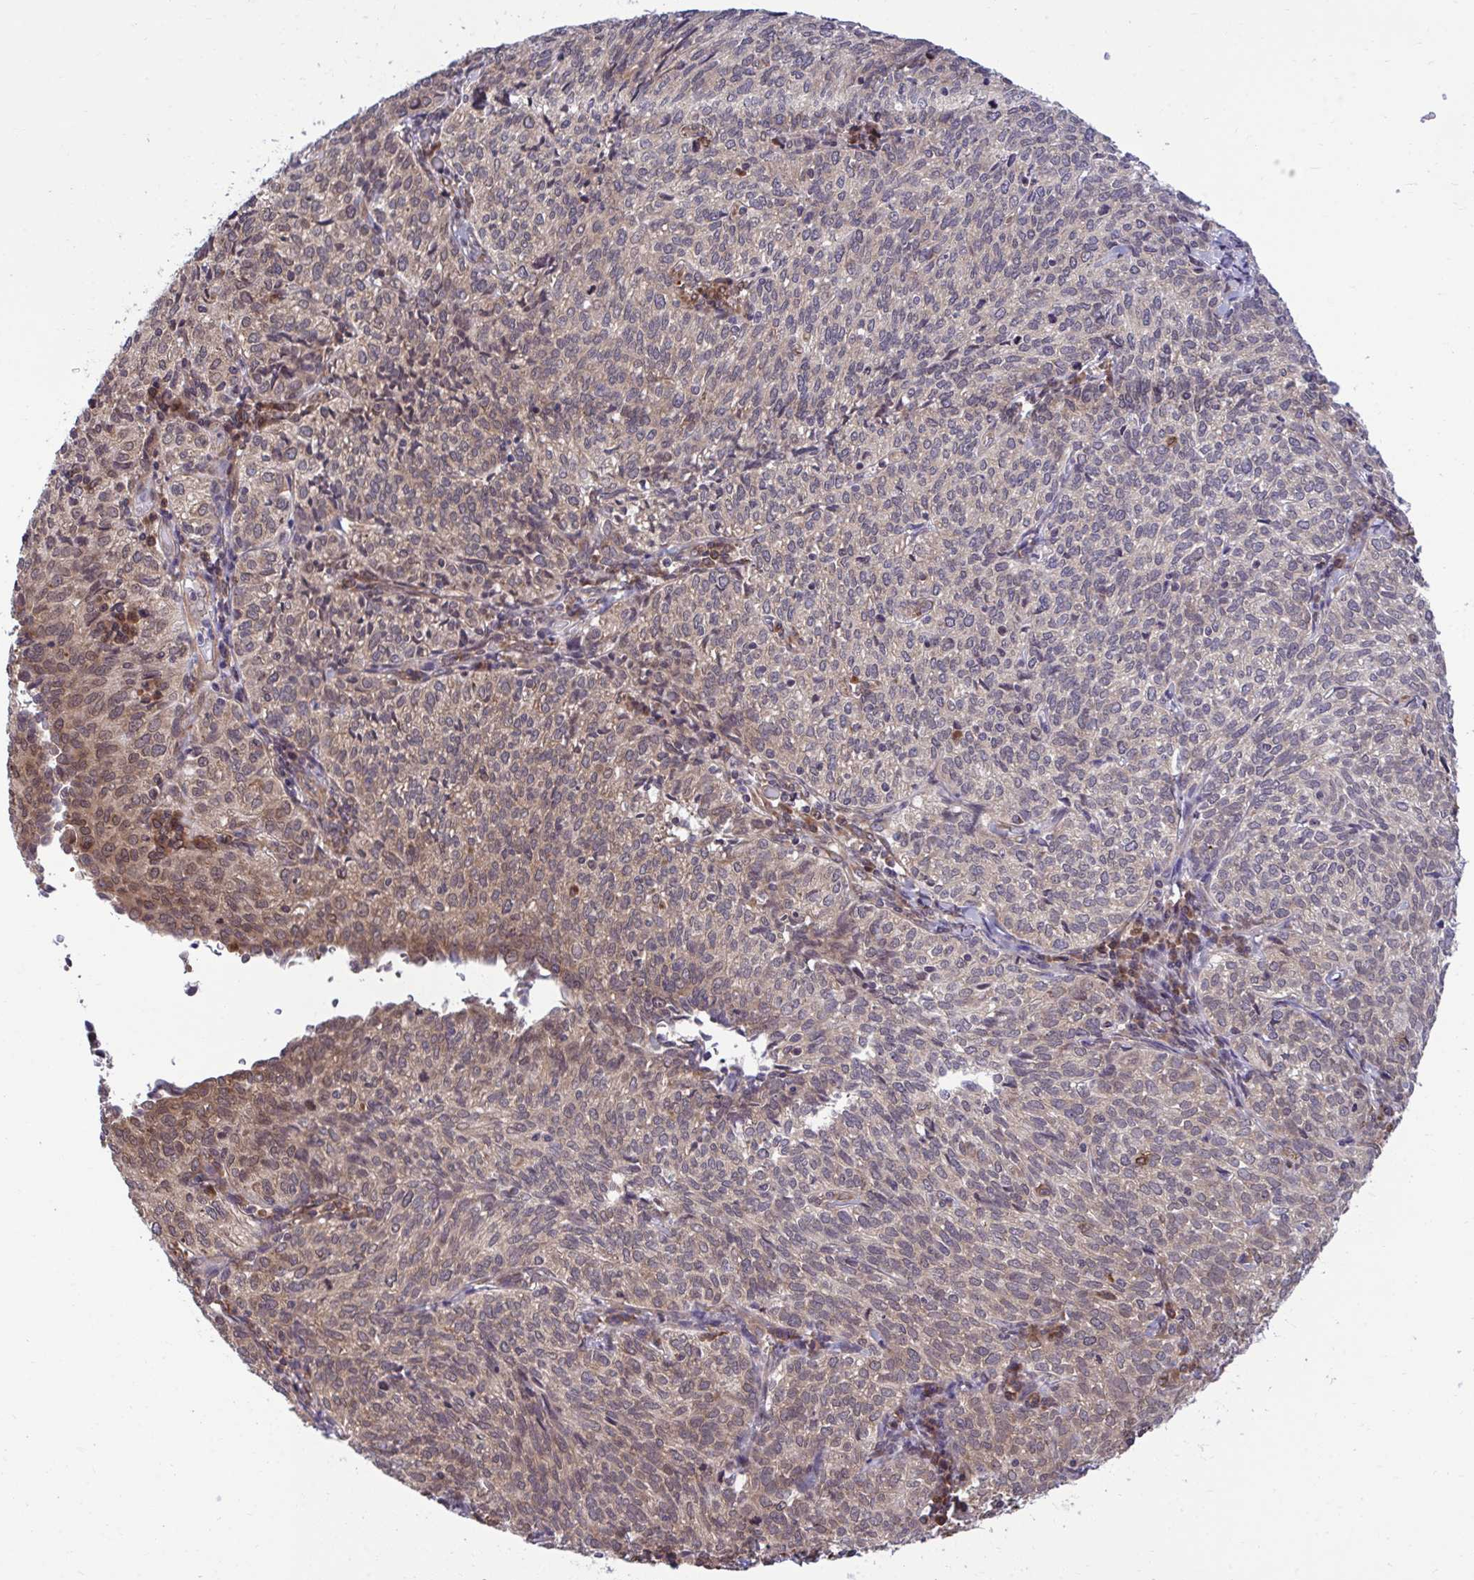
{"staining": {"intensity": "weak", "quantity": "25%-75%", "location": "cytoplasmic/membranous"}, "tissue": "cervical cancer", "cell_type": "Tumor cells", "image_type": "cancer", "snomed": [{"axis": "morphology", "description": "Normal tissue, NOS"}, {"axis": "morphology", "description": "Squamous cell carcinoma, NOS"}, {"axis": "topography", "description": "Vagina"}, {"axis": "topography", "description": "Cervix"}], "caption": "A brown stain highlights weak cytoplasmic/membranous staining of a protein in human cervical cancer tumor cells.", "gene": "RPS15", "patient": {"sex": "female", "age": 45}}